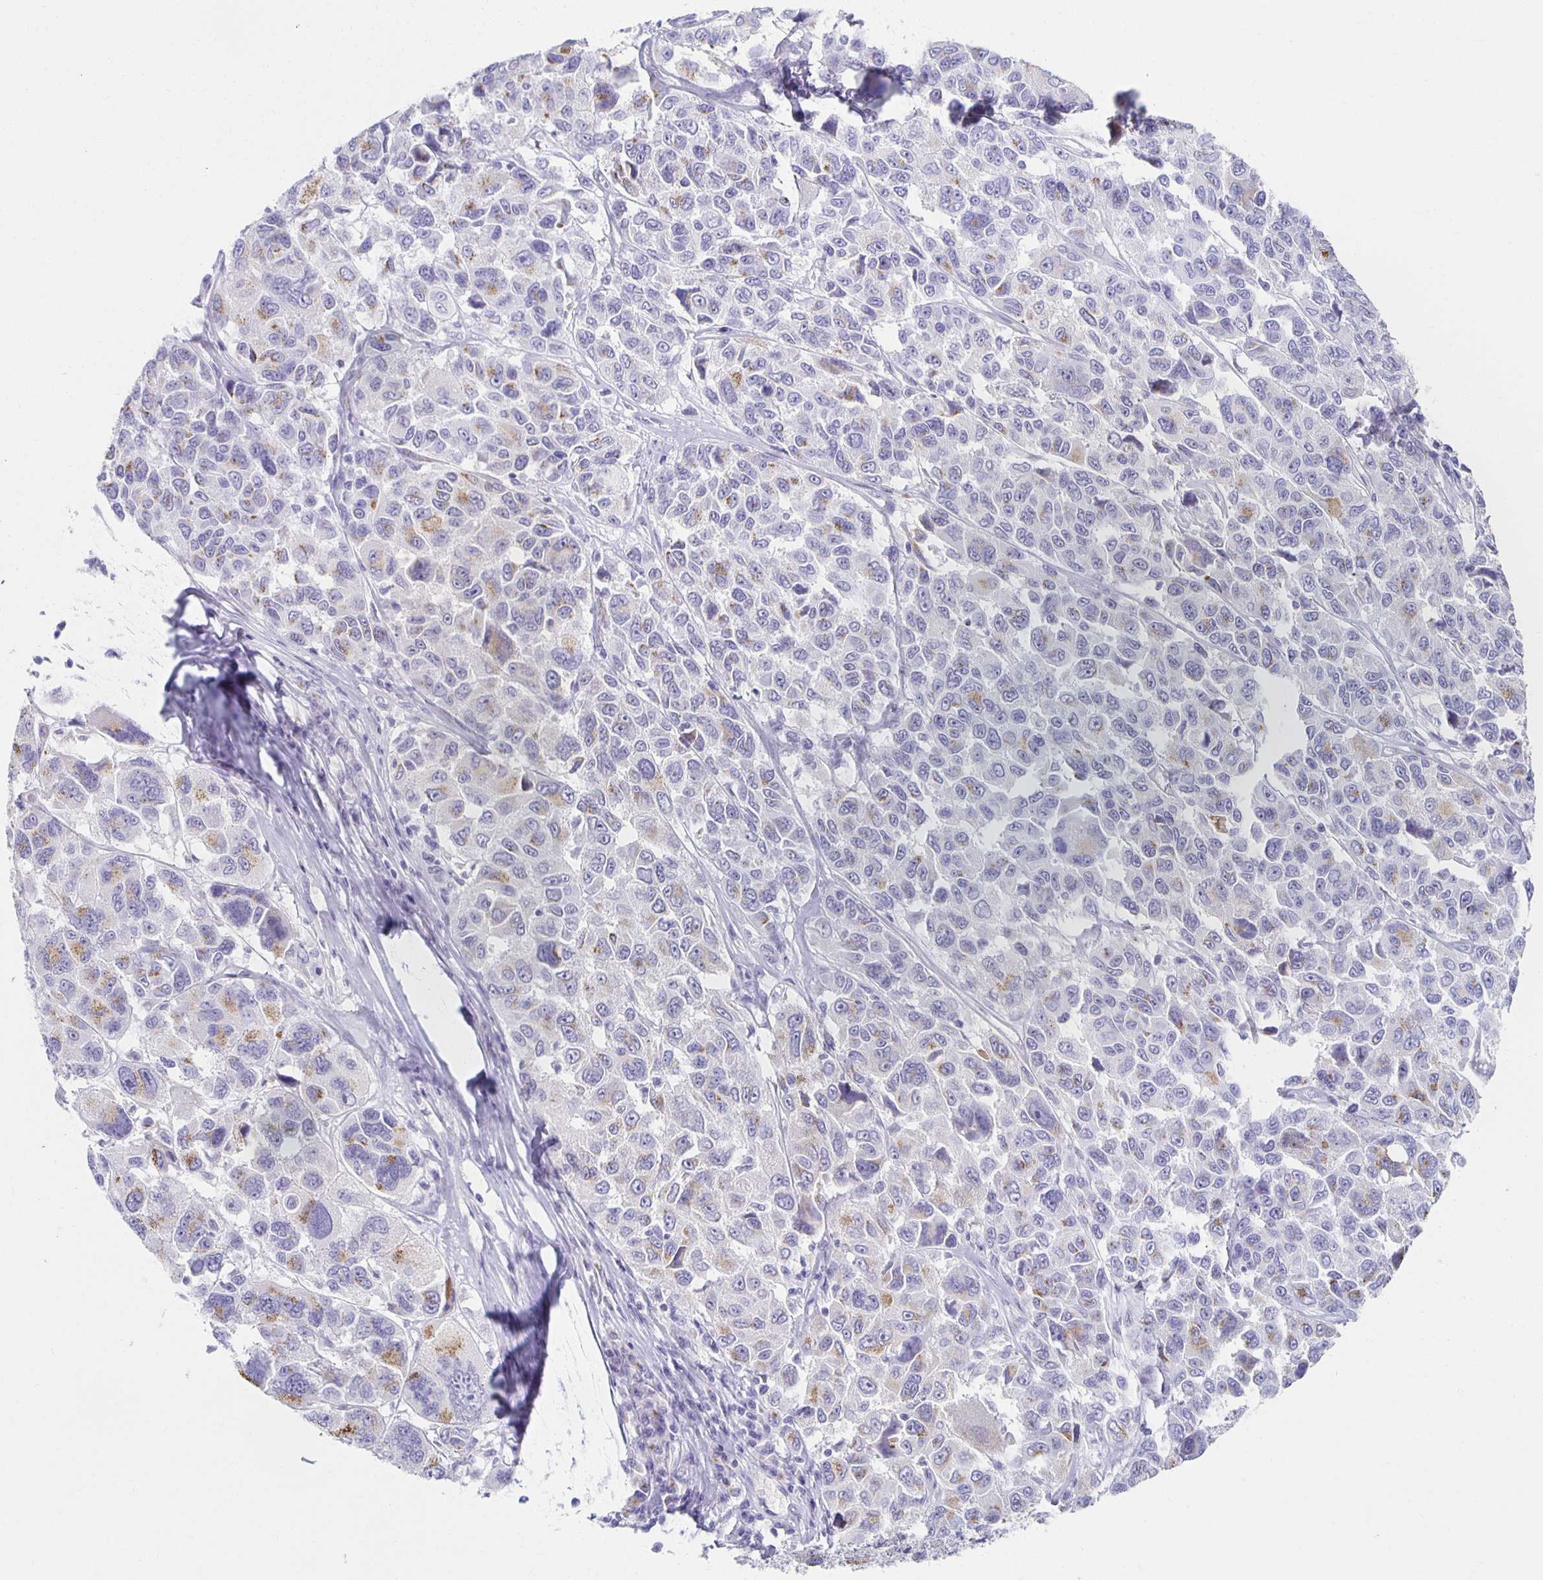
{"staining": {"intensity": "moderate", "quantity": "<25%", "location": "cytoplasmic/membranous"}, "tissue": "melanoma", "cell_type": "Tumor cells", "image_type": "cancer", "snomed": [{"axis": "morphology", "description": "Malignant melanoma, NOS"}, {"axis": "topography", "description": "Skin"}], "caption": "Melanoma was stained to show a protein in brown. There is low levels of moderate cytoplasmic/membranous positivity in about <25% of tumor cells. (DAB (3,3'-diaminobenzidine) = brown stain, brightfield microscopy at high magnification).", "gene": "TEX44", "patient": {"sex": "female", "age": 66}}